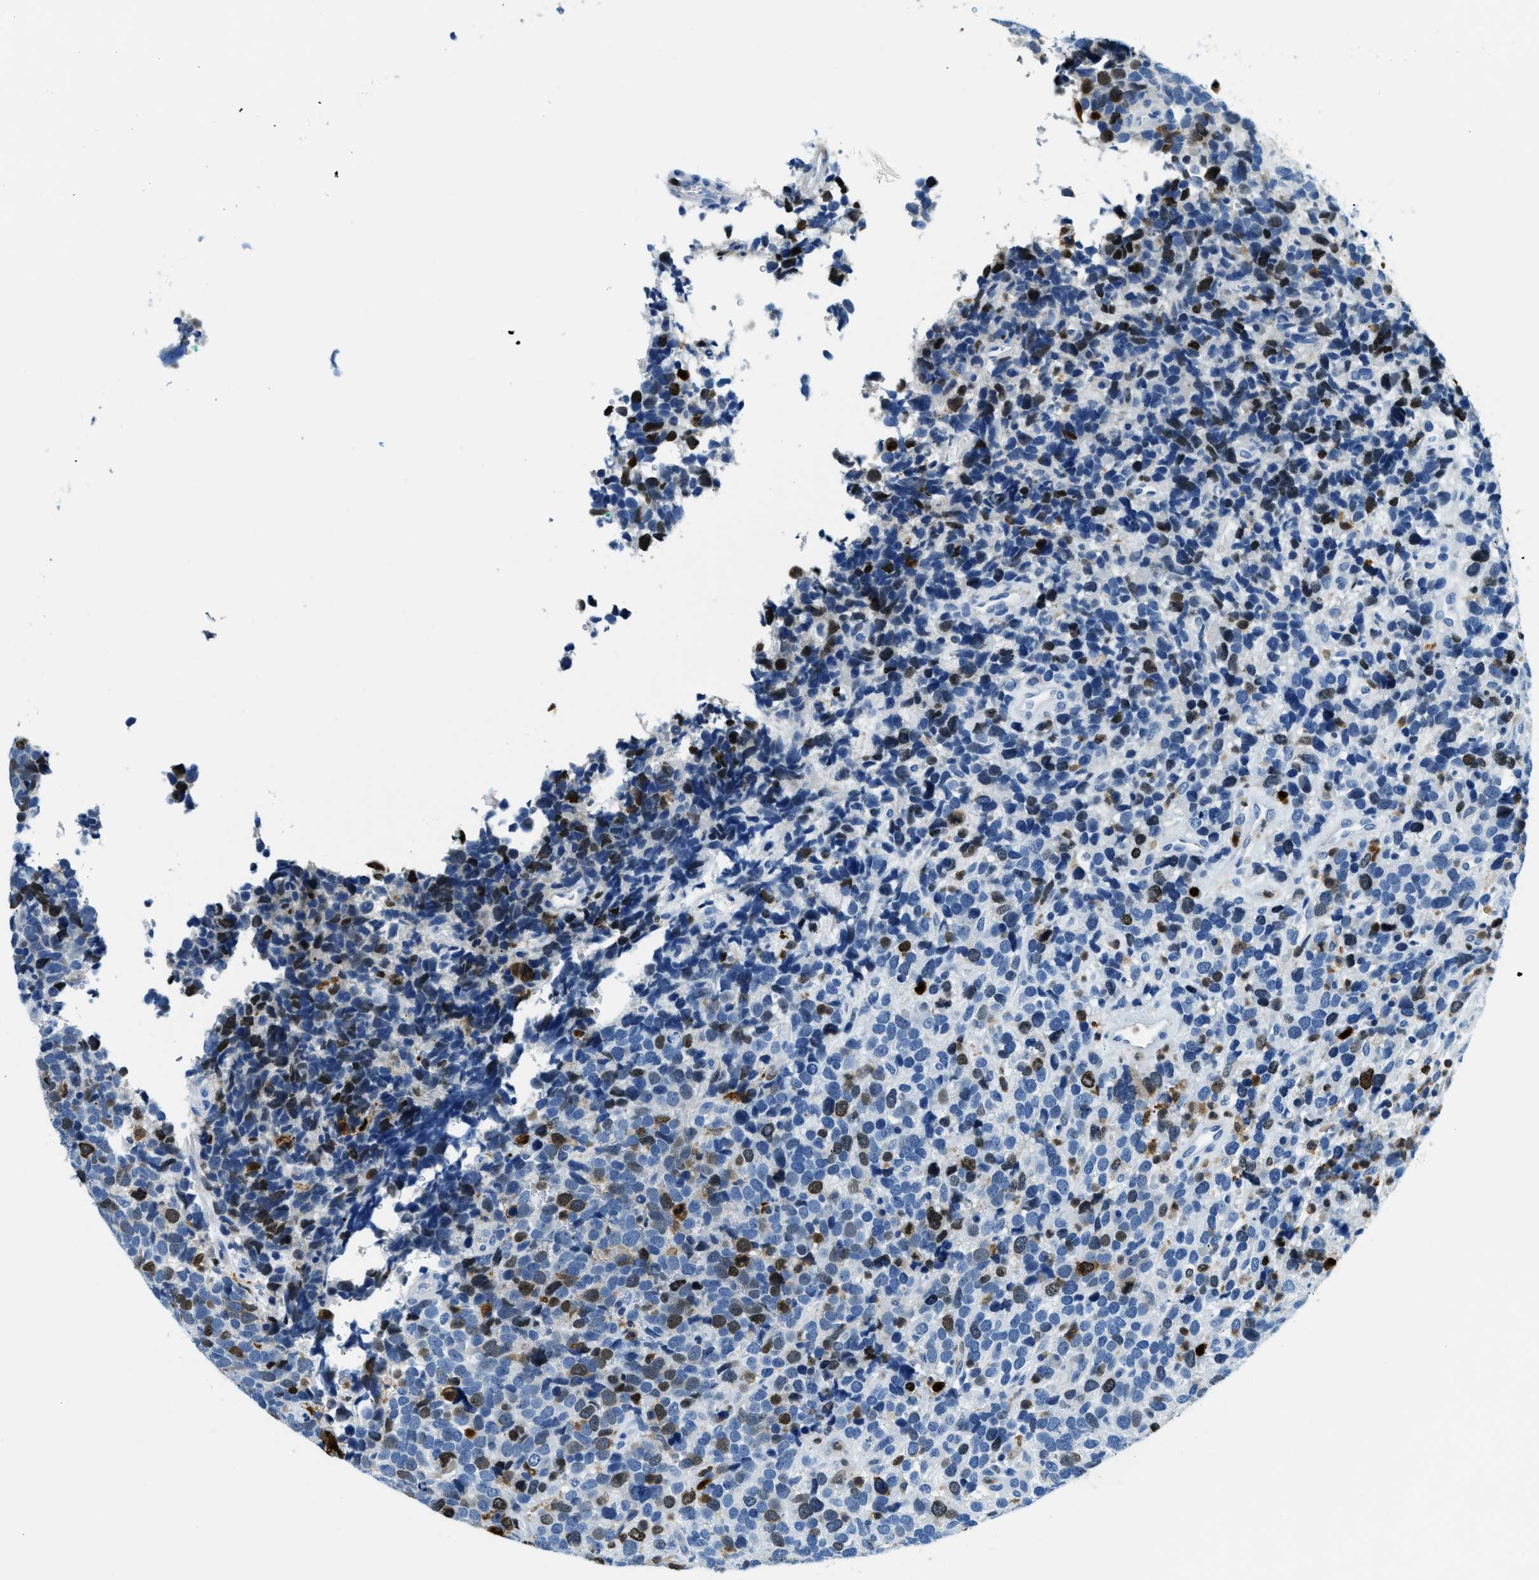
{"staining": {"intensity": "moderate", "quantity": "25%-75%", "location": "nuclear"}, "tissue": "urothelial cancer", "cell_type": "Tumor cells", "image_type": "cancer", "snomed": [{"axis": "morphology", "description": "Urothelial carcinoma, High grade"}, {"axis": "topography", "description": "Urinary bladder"}], "caption": "Tumor cells demonstrate medium levels of moderate nuclear expression in approximately 25%-75% of cells in human urothelial carcinoma (high-grade).", "gene": "CAPG", "patient": {"sex": "female", "age": 82}}